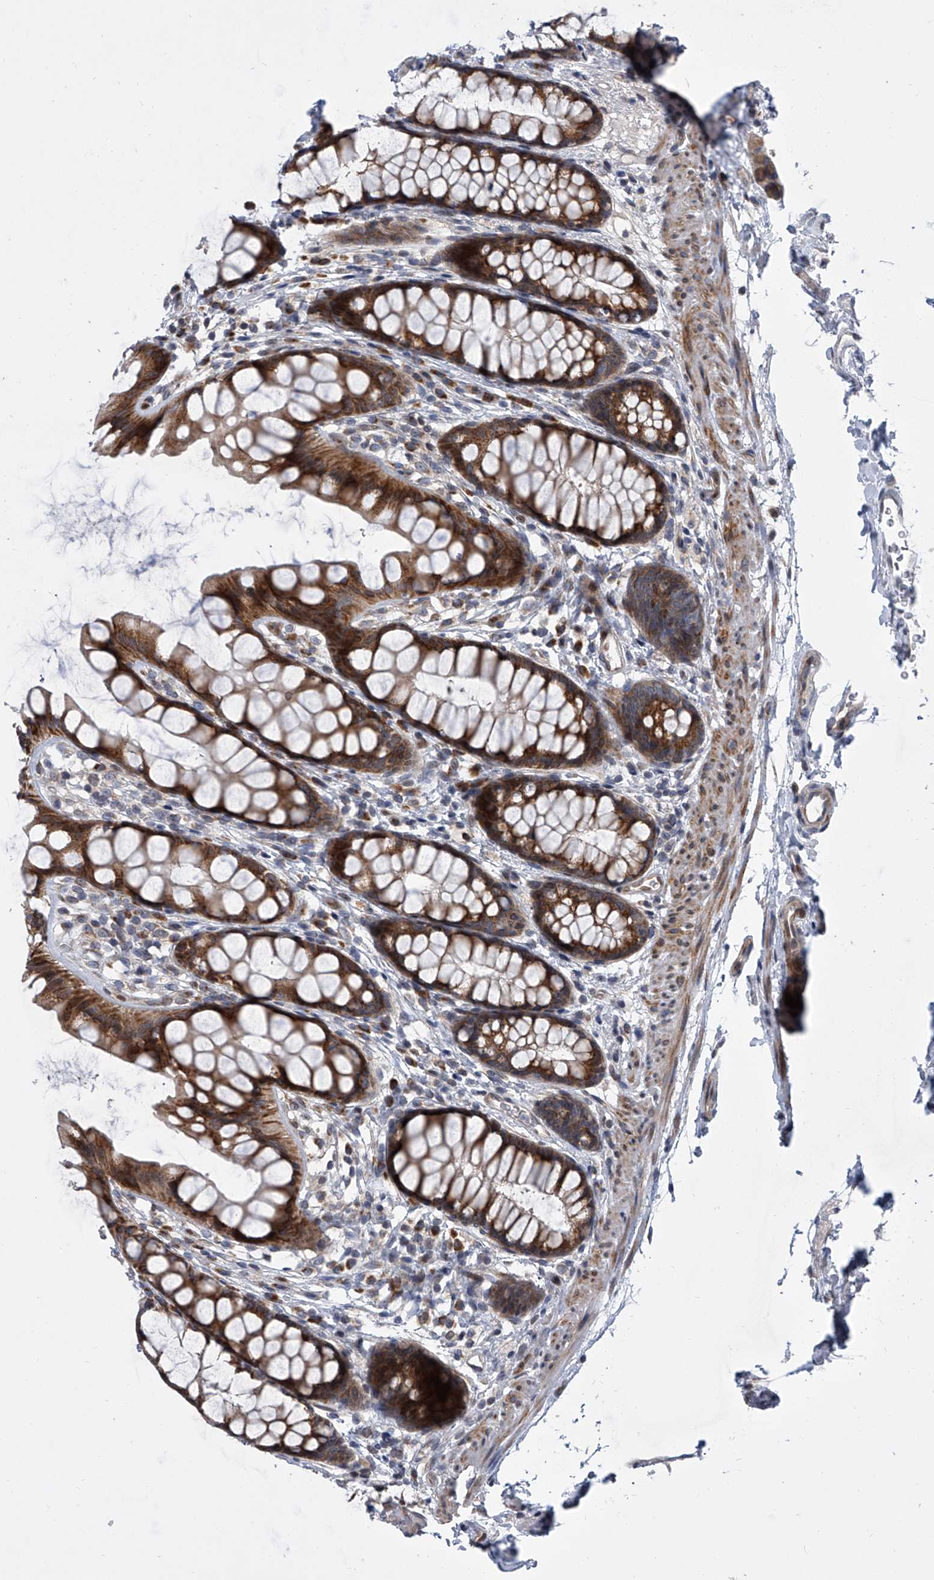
{"staining": {"intensity": "strong", "quantity": ">75%", "location": "cytoplasmic/membranous"}, "tissue": "rectum", "cell_type": "Glandular cells", "image_type": "normal", "snomed": [{"axis": "morphology", "description": "Normal tissue, NOS"}, {"axis": "topography", "description": "Rectum"}], "caption": "Immunohistochemical staining of normal human rectum shows strong cytoplasmic/membranous protein staining in about >75% of glandular cells. (DAB (3,3'-diaminobenzidine) IHC with brightfield microscopy, high magnification).", "gene": "DLGAP2", "patient": {"sex": "female", "age": 65}}